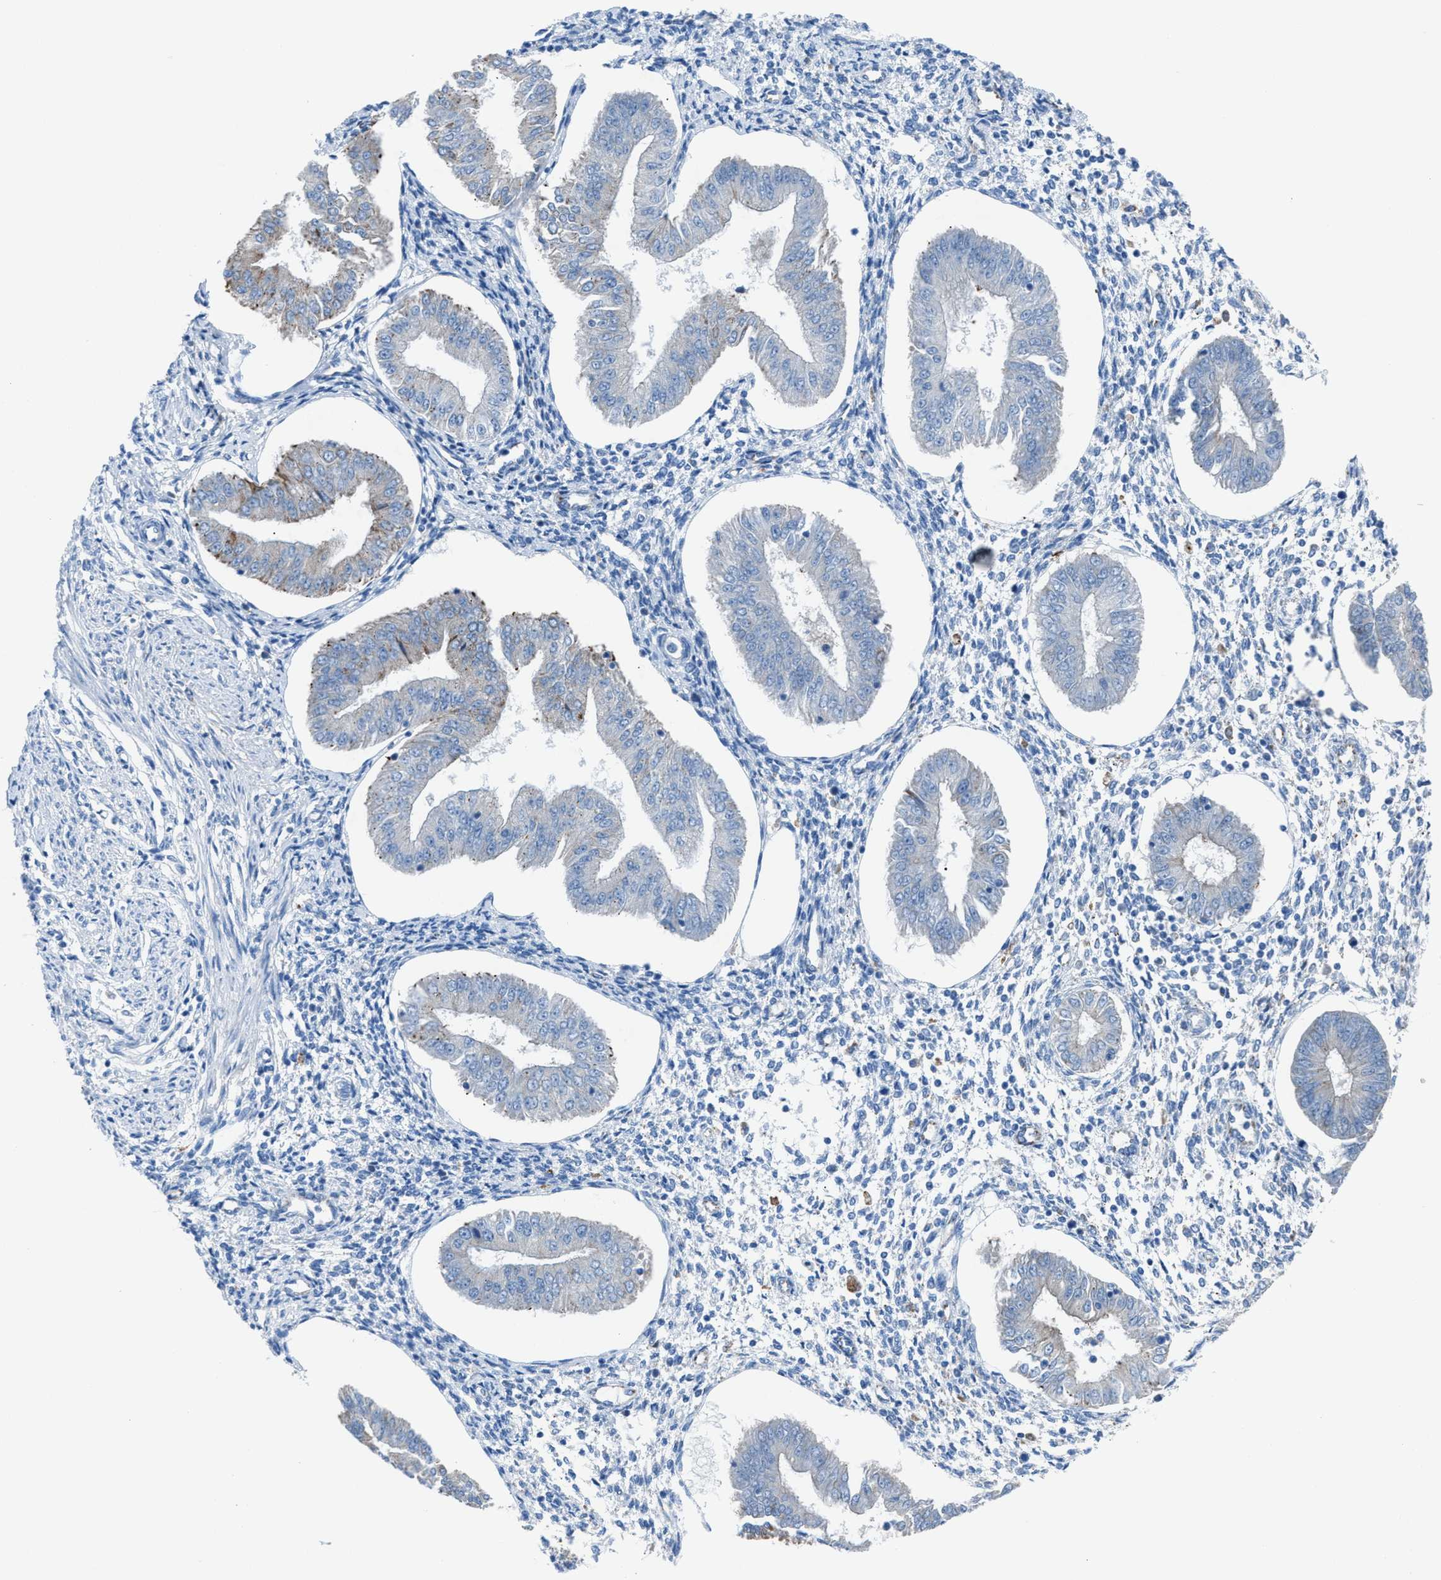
{"staining": {"intensity": "negative", "quantity": "none", "location": "none"}, "tissue": "endometrium", "cell_type": "Cells in endometrial stroma", "image_type": "normal", "snomed": [{"axis": "morphology", "description": "Normal tissue, NOS"}, {"axis": "topography", "description": "Endometrium"}], "caption": "IHC histopathology image of normal human endometrium stained for a protein (brown), which demonstrates no positivity in cells in endometrial stroma.", "gene": "CD1B", "patient": {"sex": "female", "age": 50}}